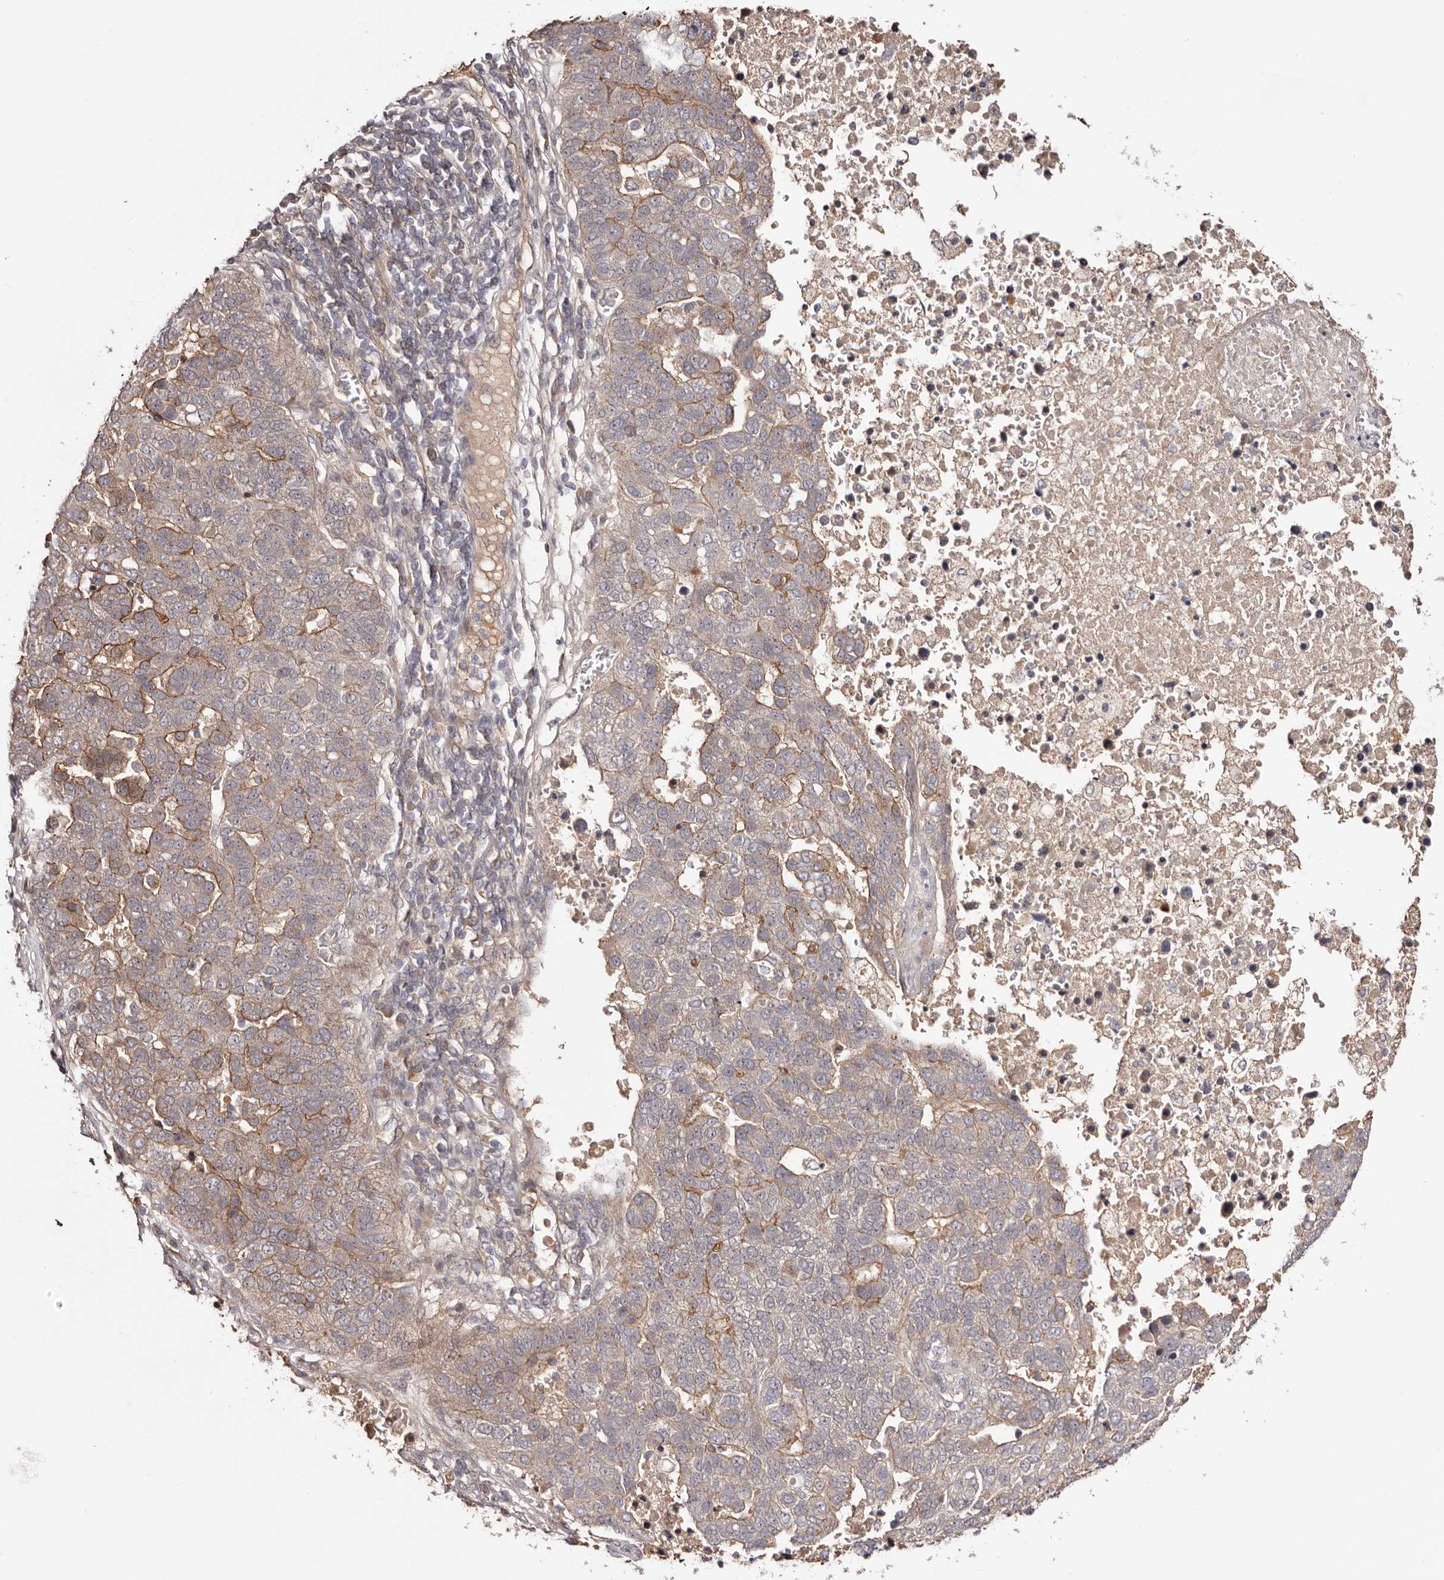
{"staining": {"intensity": "moderate", "quantity": "<25%", "location": "cytoplasmic/membranous"}, "tissue": "pancreatic cancer", "cell_type": "Tumor cells", "image_type": "cancer", "snomed": [{"axis": "morphology", "description": "Adenocarcinoma, NOS"}, {"axis": "topography", "description": "Pancreas"}], "caption": "There is low levels of moderate cytoplasmic/membranous expression in tumor cells of adenocarcinoma (pancreatic), as demonstrated by immunohistochemical staining (brown color).", "gene": "EGR3", "patient": {"sex": "female", "age": 61}}